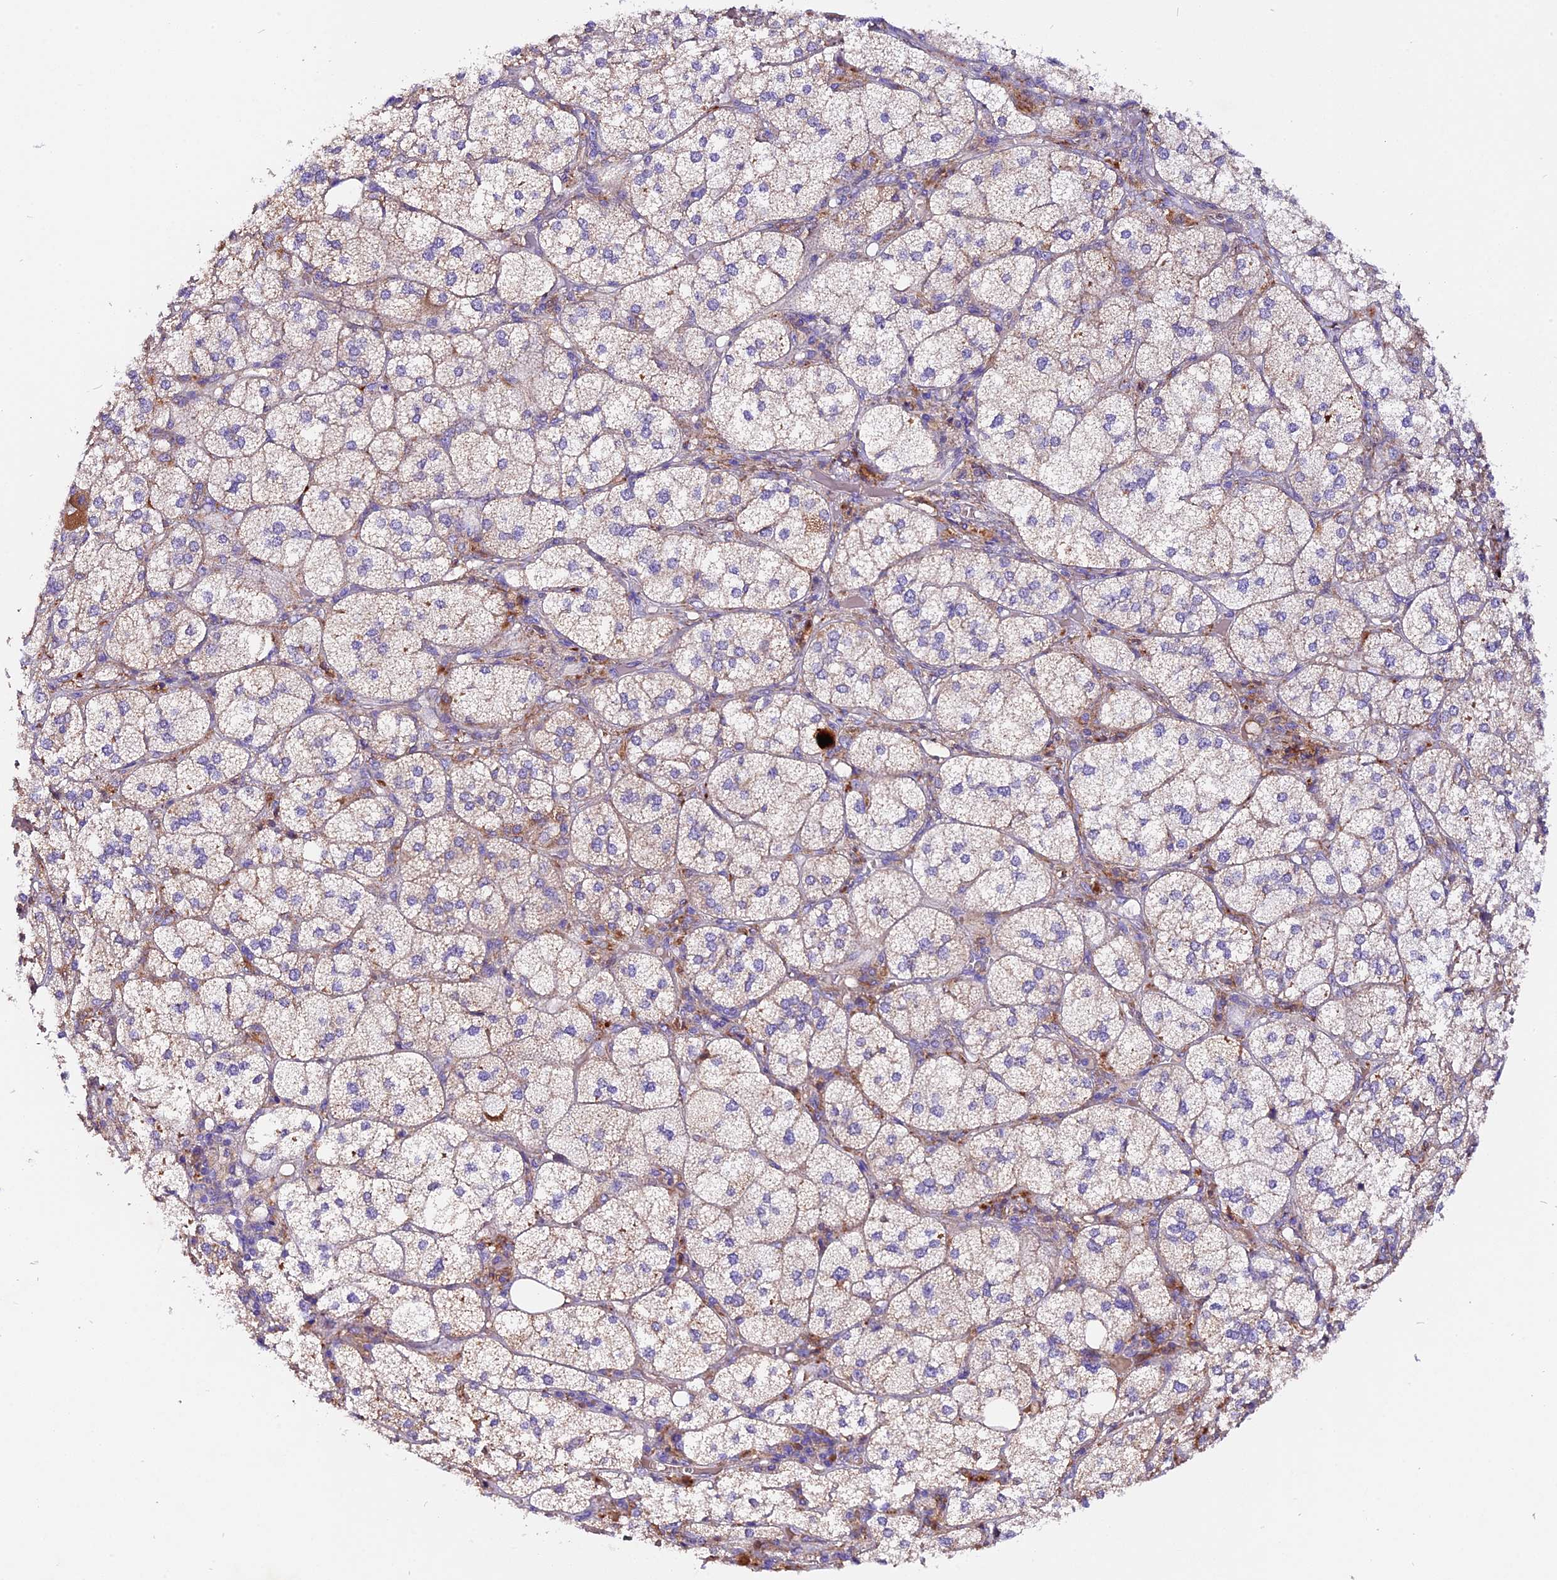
{"staining": {"intensity": "moderate", "quantity": "<25%", "location": "cytoplasmic/membranous"}, "tissue": "adrenal gland", "cell_type": "Glandular cells", "image_type": "normal", "snomed": [{"axis": "morphology", "description": "Normal tissue, NOS"}, {"axis": "topography", "description": "Adrenal gland"}], "caption": "Immunohistochemical staining of unremarkable adrenal gland demonstrates moderate cytoplasmic/membranous protein expression in approximately <25% of glandular cells.", "gene": "SIX5", "patient": {"sex": "female", "age": 61}}